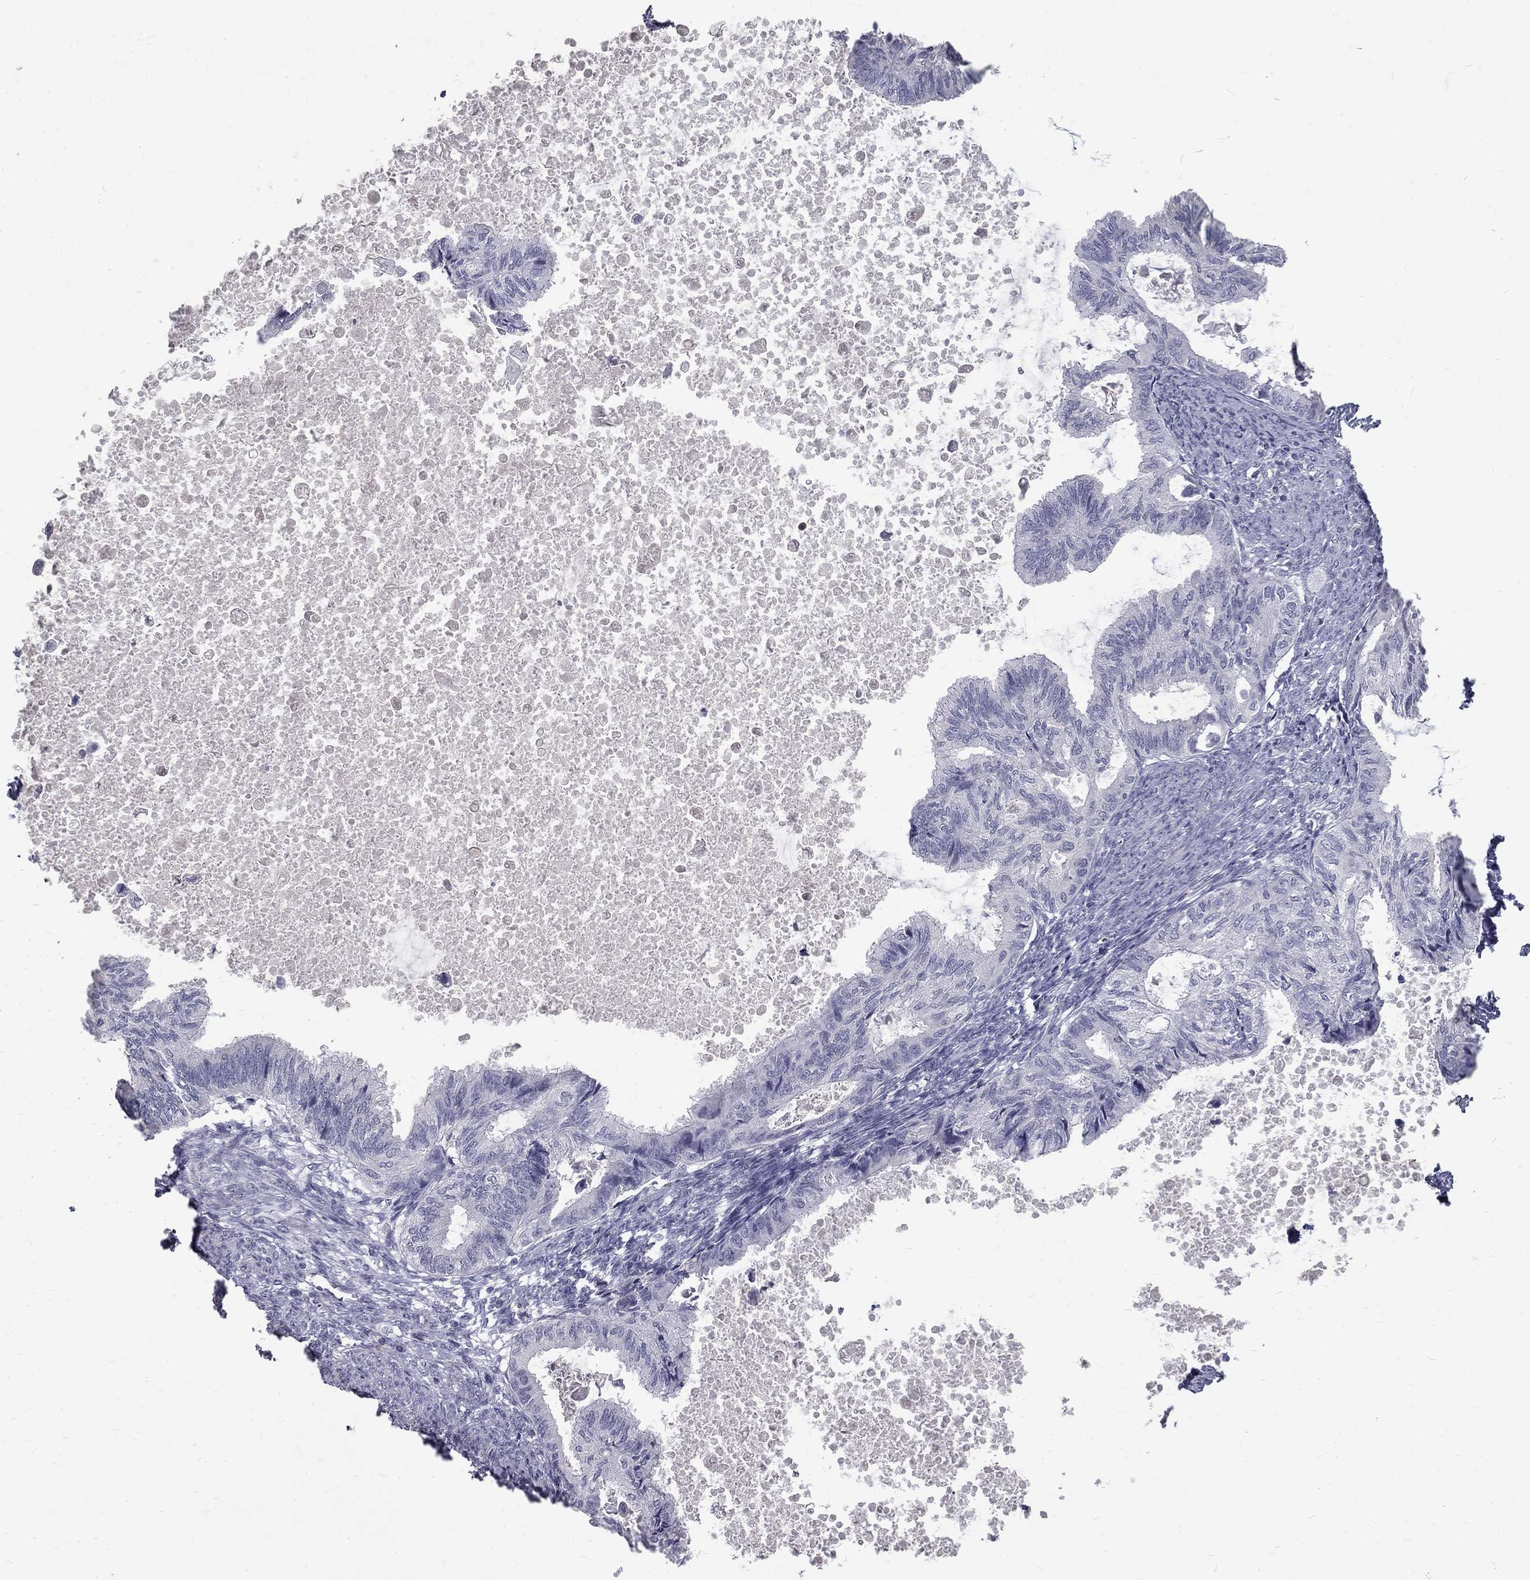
{"staining": {"intensity": "negative", "quantity": "none", "location": "none"}, "tissue": "endometrial cancer", "cell_type": "Tumor cells", "image_type": "cancer", "snomed": [{"axis": "morphology", "description": "Adenocarcinoma, NOS"}, {"axis": "topography", "description": "Endometrium"}], "caption": "This is an immunohistochemistry histopathology image of adenocarcinoma (endometrial). There is no expression in tumor cells.", "gene": "NOS1", "patient": {"sex": "female", "age": 86}}